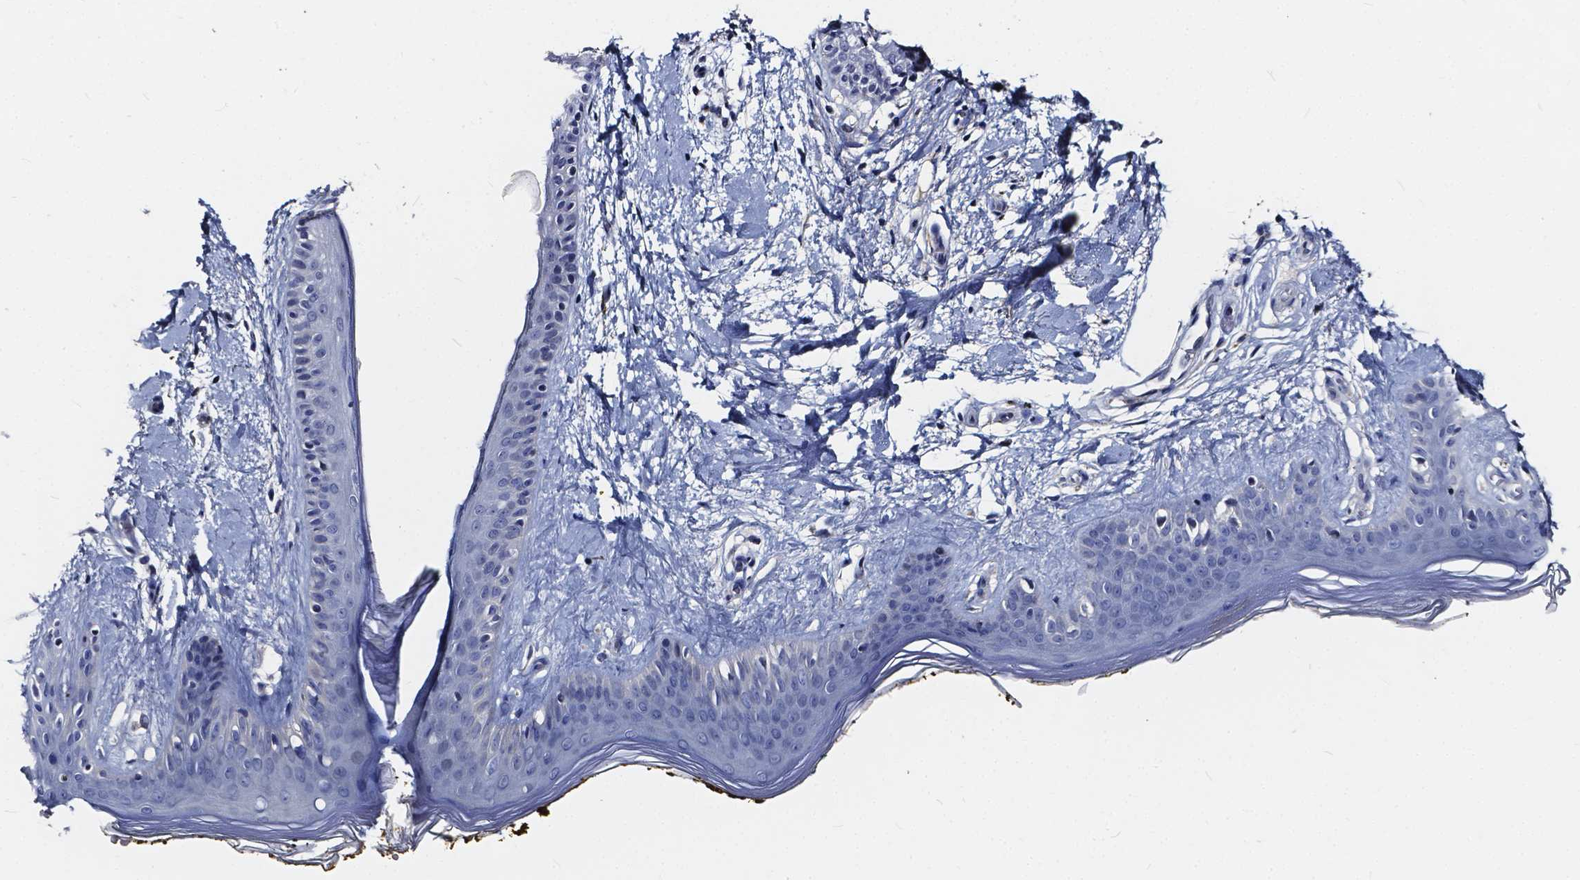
{"staining": {"intensity": "negative", "quantity": "none", "location": "none"}, "tissue": "skin", "cell_type": "Fibroblasts", "image_type": "normal", "snomed": [{"axis": "morphology", "description": "Normal tissue, NOS"}, {"axis": "topography", "description": "Skin"}], "caption": "Fibroblasts show no significant protein positivity in unremarkable skin. The staining was performed using DAB (3,3'-diaminobenzidine) to visualize the protein expression in brown, while the nuclei were stained in blue with hematoxylin (Magnification: 20x).", "gene": "SOWAHA", "patient": {"sex": "female", "age": 34}}